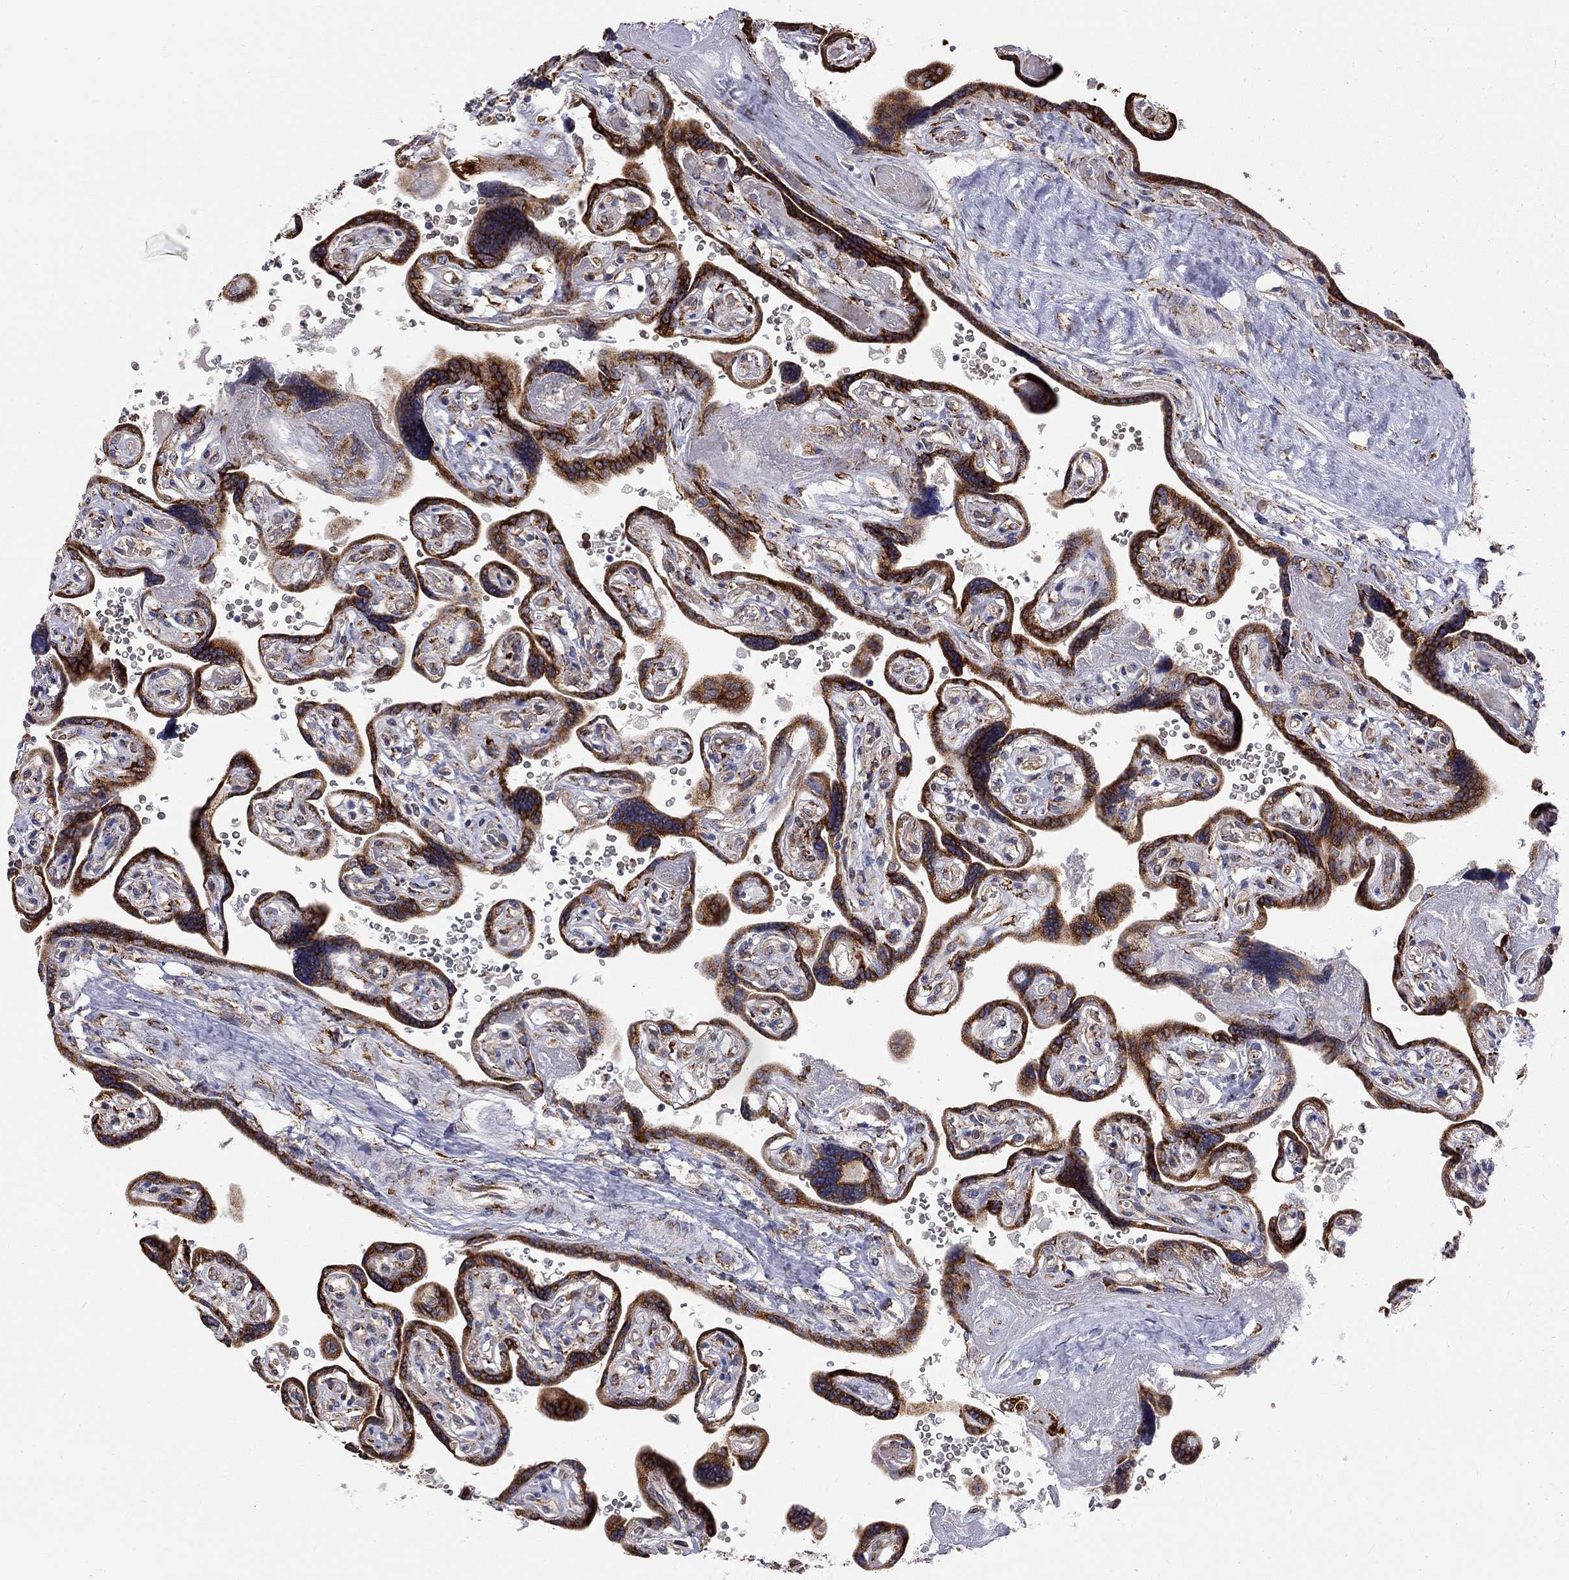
{"staining": {"intensity": "strong", "quantity": "25%-75%", "location": "cytoplasmic/membranous"}, "tissue": "placenta", "cell_type": "Decidual cells", "image_type": "normal", "snomed": [{"axis": "morphology", "description": "Normal tissue, NOS"}, {"axis": "topography", "description": "Placenta"}], "caption": "Placenta stained with a brown dye displays strong cytoplasmic/membranous positive positivity in about 25%-75% of decidual cells.", "gene": "CASTOR1", "patient": {"sex": "female", "age": 32}}